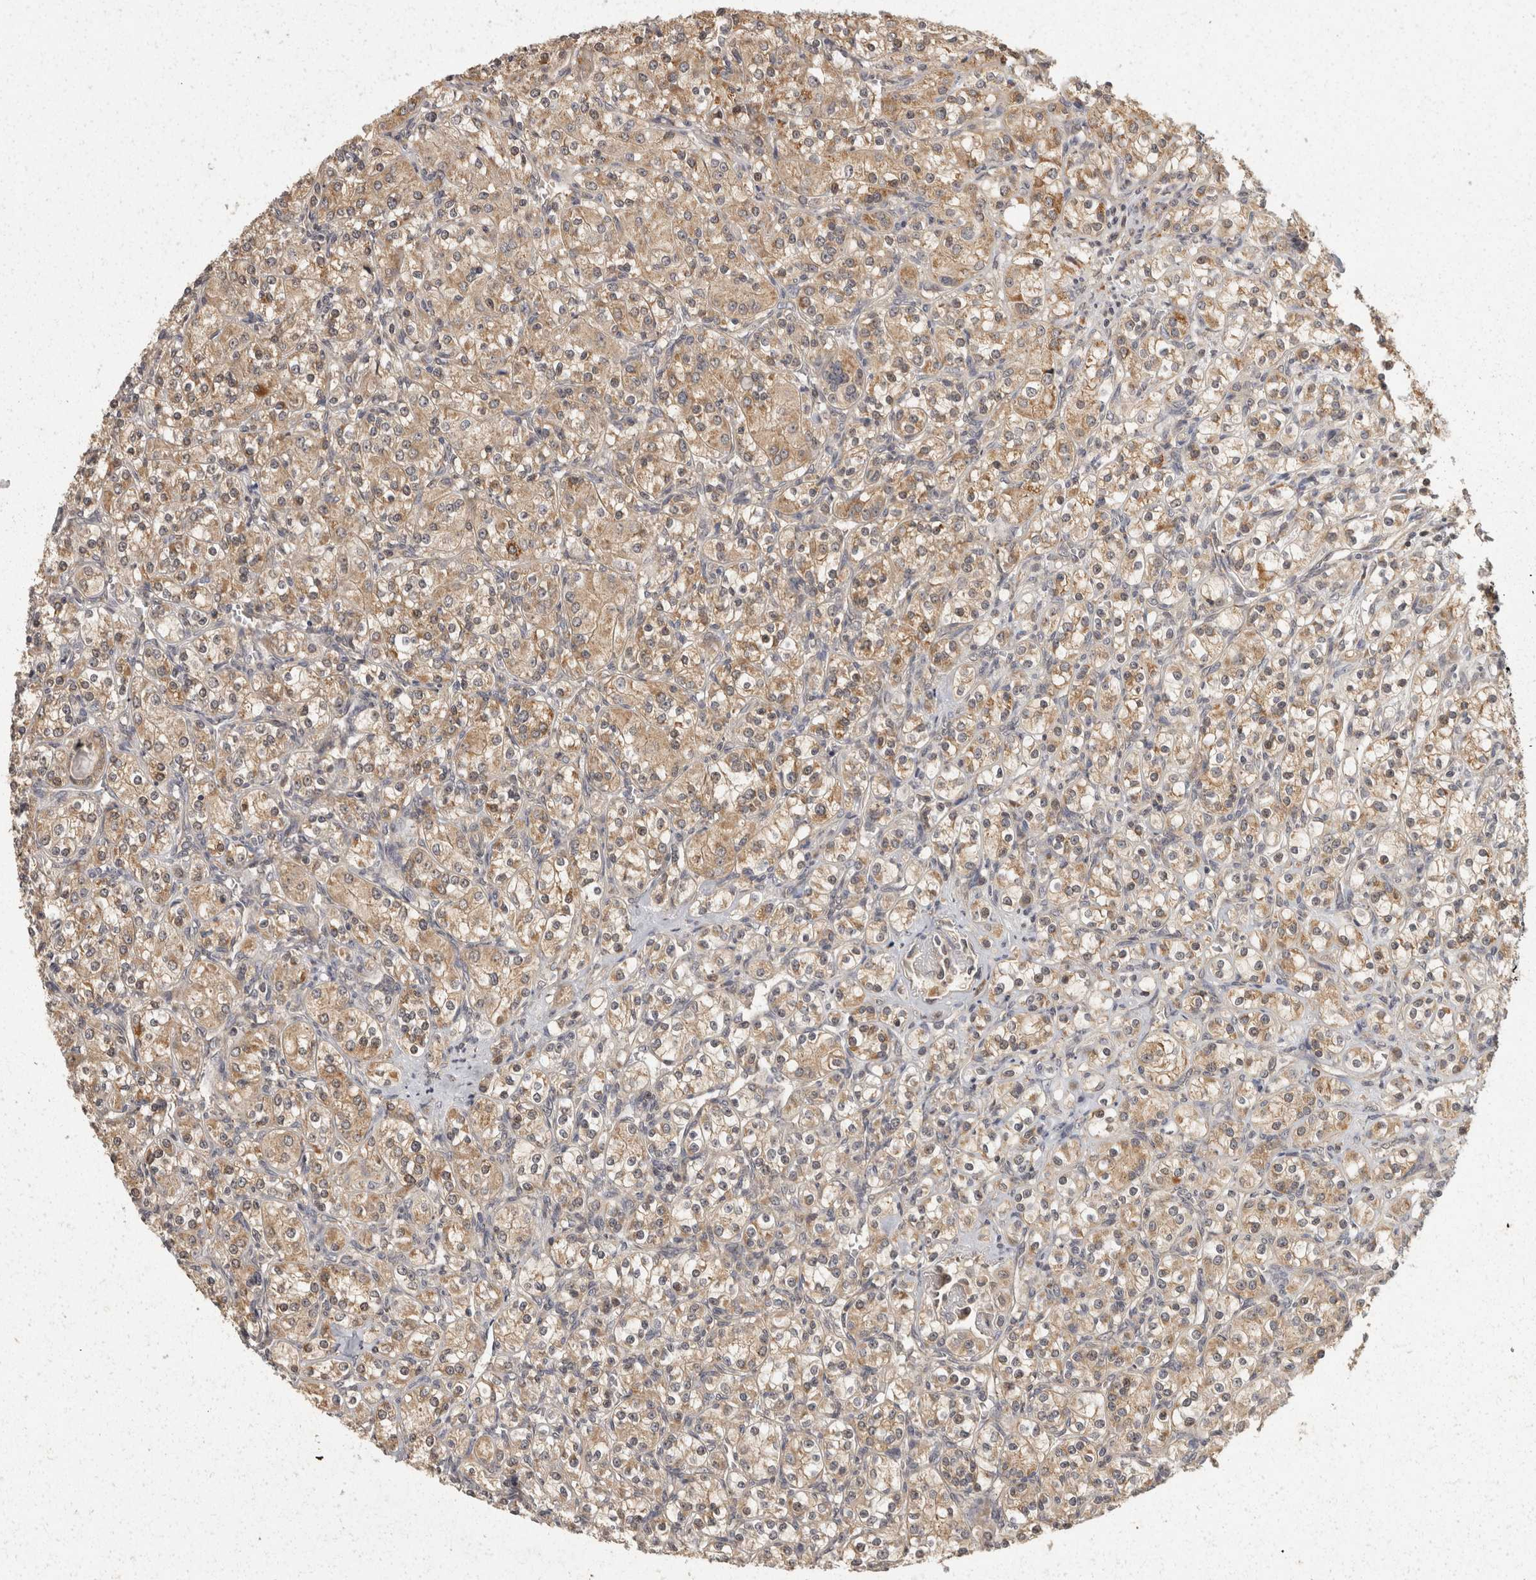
{"staining": {"intensity": "weak", "quantity": ">75%", "location": "cytoplasmic/membranous"}, "tissue": "renal cancer", "cell_type": "Tumor cells", "image_type": "cancer", "snomed": [{"axis": "morphology", "description": "Adenocarcinoma, NOS"}, {"axis": "topography", "description": "Kidney"}], "caption": "A micrograph of human adenocarcinoma (renal) stained for a protein shows weak cytoplasmic/membranous brown staining in tumor cells. Nuclei are stained in blue.", "gene": "ACAT2", "patient": {"sex": "male", "age": 77}}